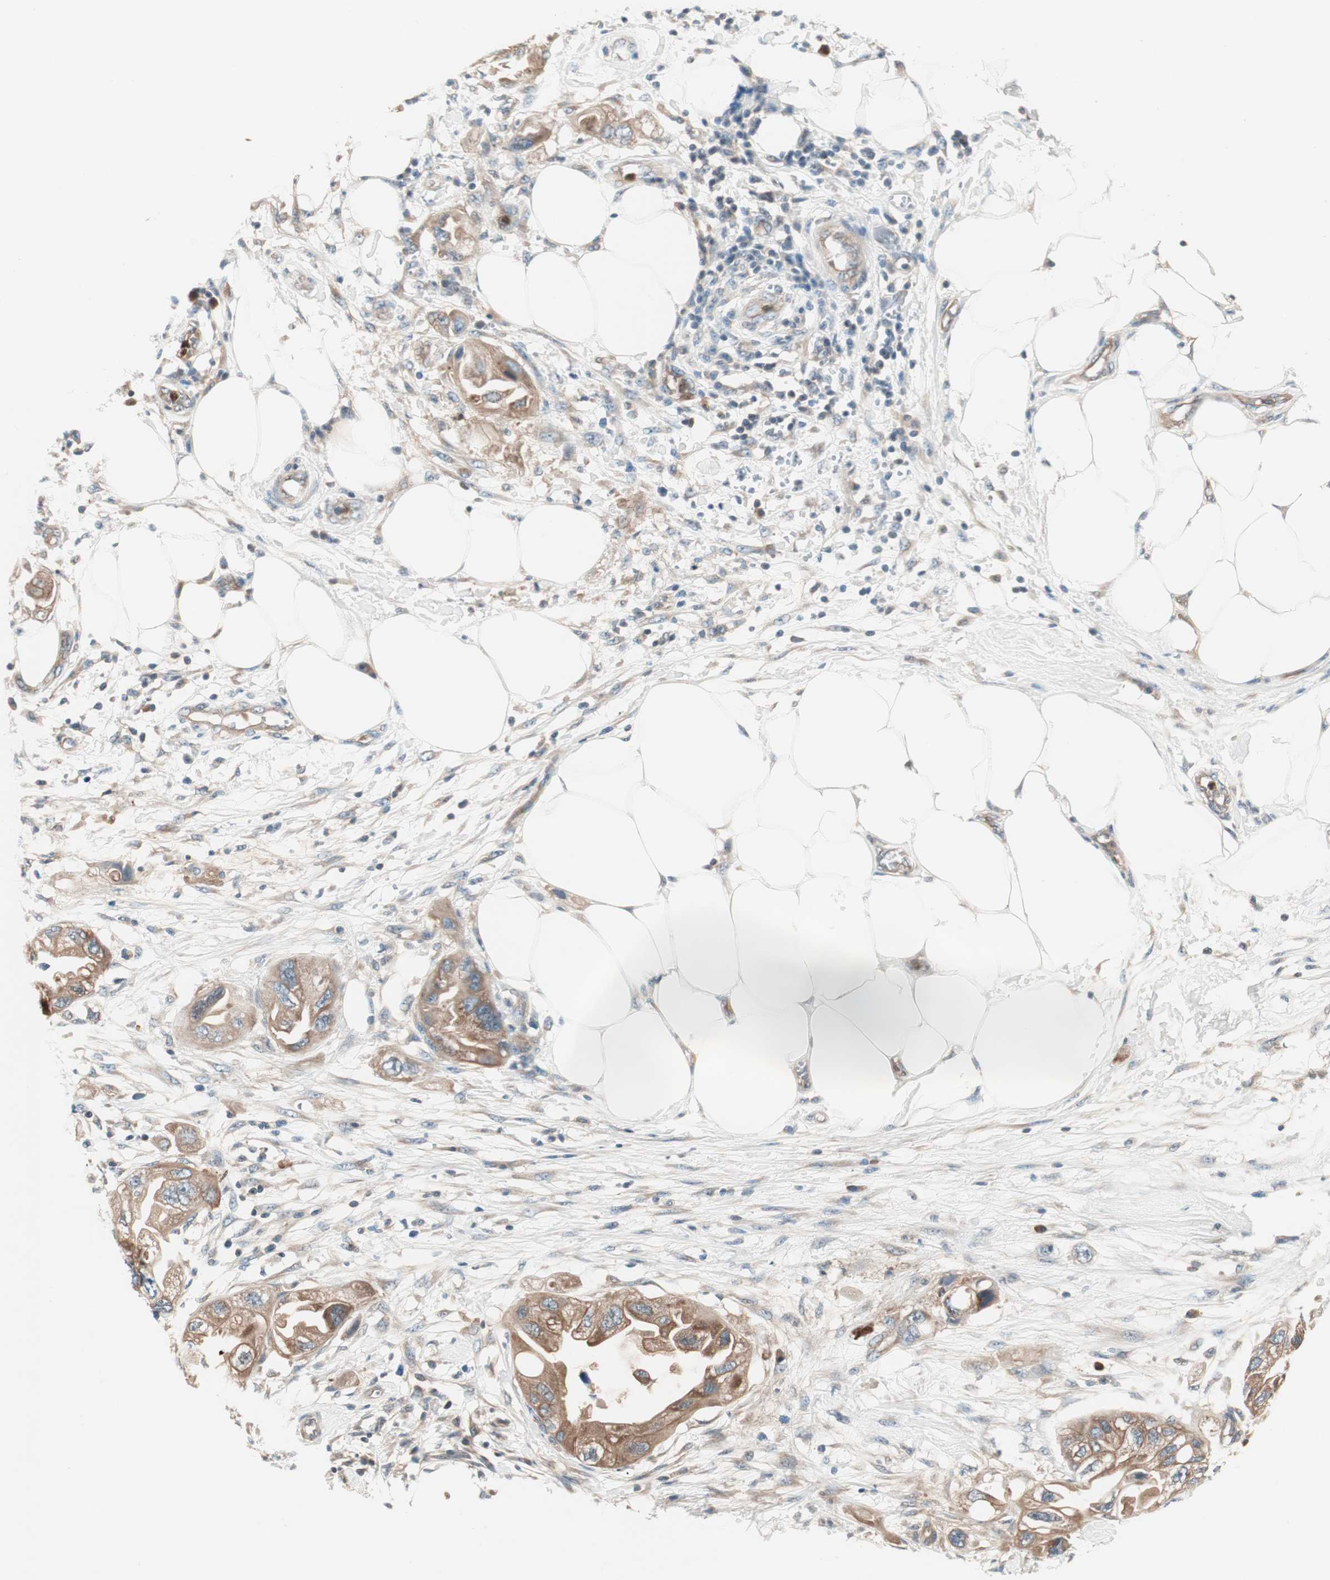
{"staining": {"intensity": "moderate", "quantity": ">75%", "location": "cytoplasmic/membranous"}, "tissue": "endometrial cancer", "cell_type": "Tumor cells", "image_type": "cancer", "snomed": [{"axis": "morphology", "description": "Adenocarcinoma, NOS"}, {"axis": "topography", "description": "Endometrium"}], "caption": "Immunohistochemistry (IHC) image of neoplastic tissue: adenocarcinoma (endometrial) stained using IHC demonstrates medium levels of moderate protein expression localized specifically in the cytoplasmic/membranous of tumor cells, appearing as a cytoplasmic/membranous brown color.", "gene": "TSG101", "patient": {"sex": "female", "age": 67}}